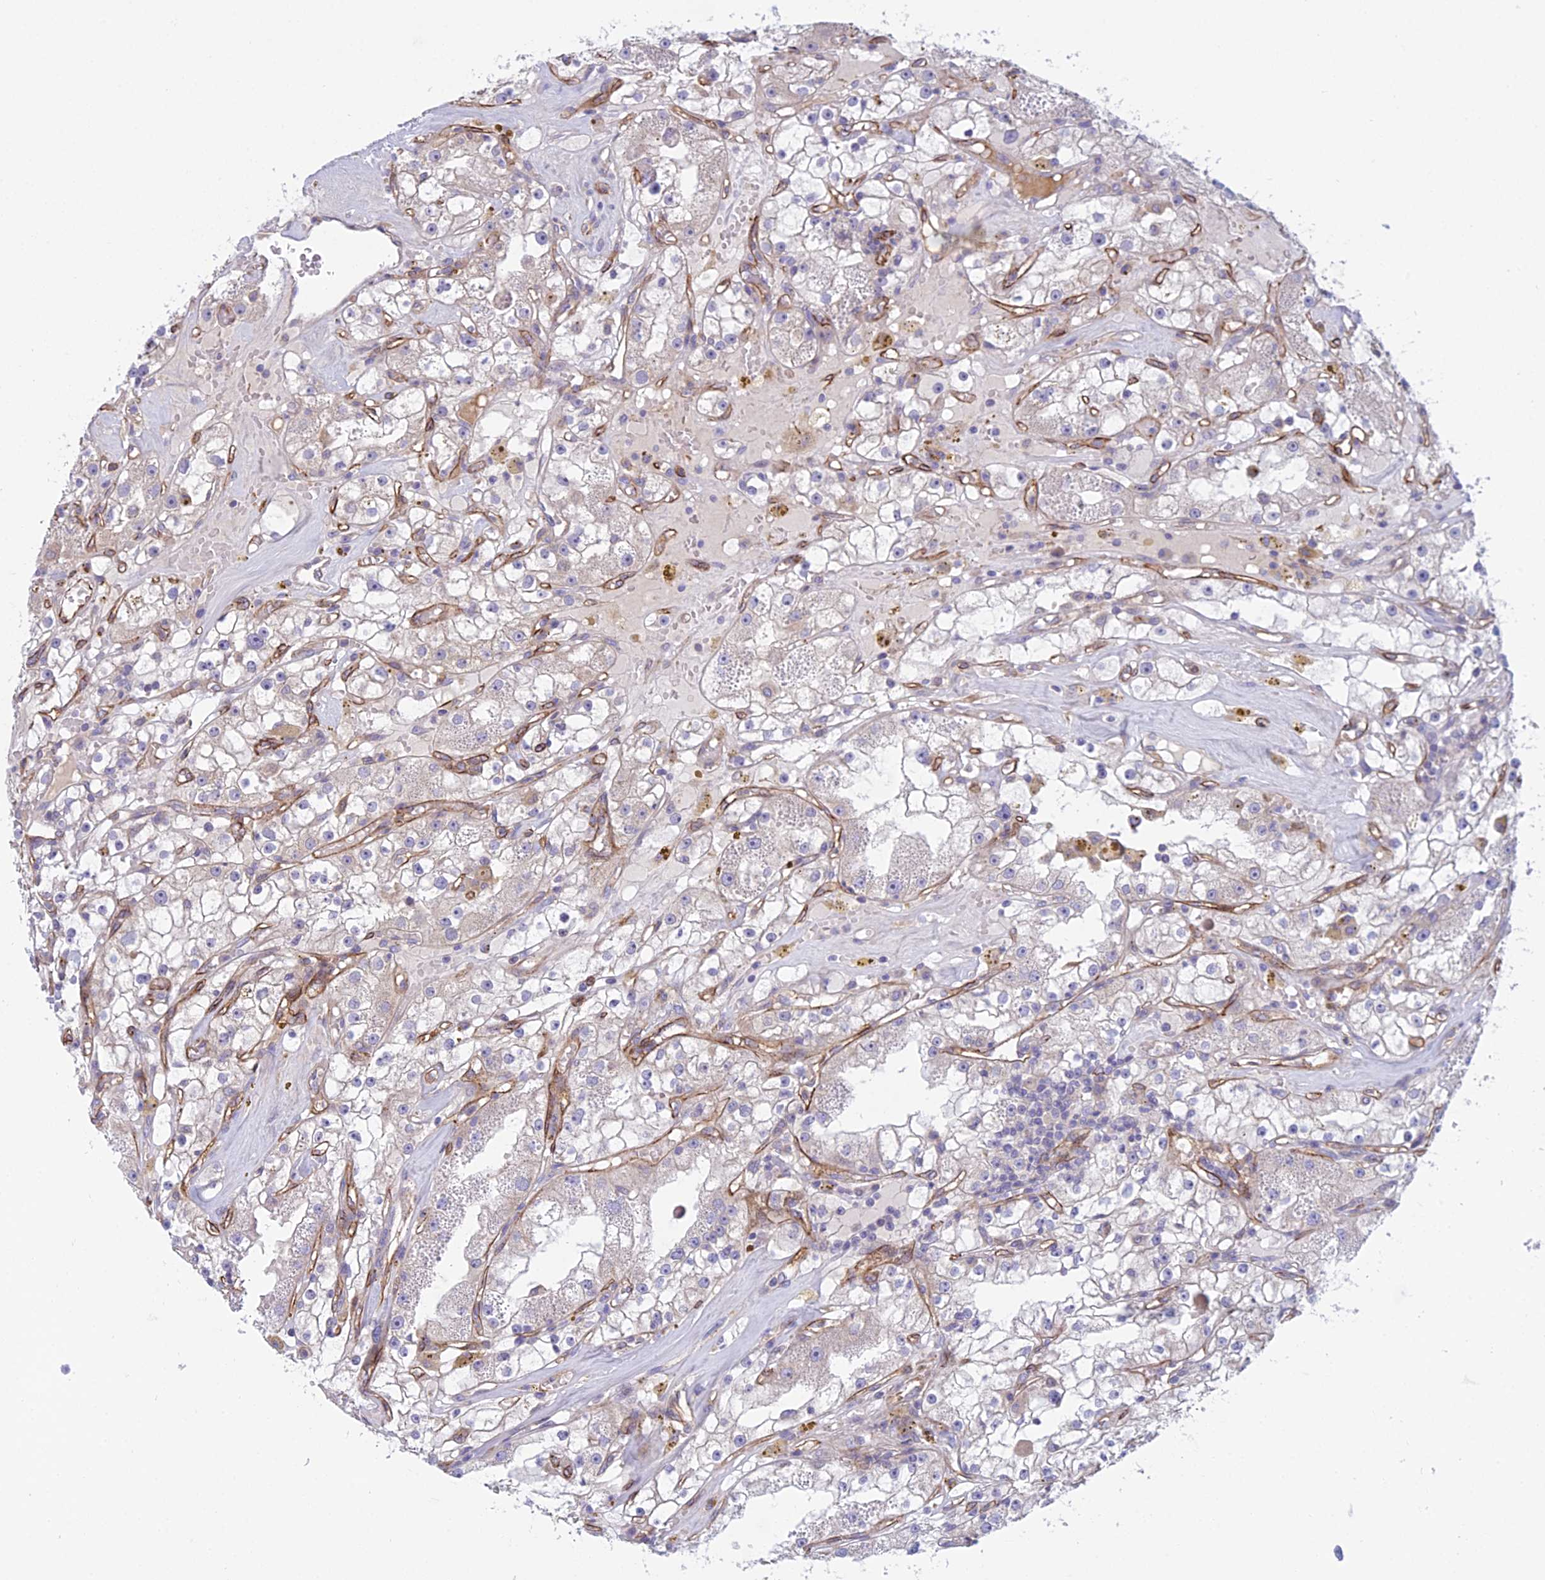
{"staining": {"intensity": "negative", "quantity": "none", "location": "none"}, "tissue": "renal cancer", "cell_type": "Tumor cells", "image_type": "cancer", "snomed": [{"axis": "morphology", "description": "Adenocarcinoma, NOS"}, {"axis": "topography", "description": "Kidney"}], "caption": "Immunohistochemistry image of adenocarcinoma (renal) stained for a protein (brown), which displays no positivity in tumor cells.", "gene": "DUS2", "patient": {"sex": "male", "age": 56}}